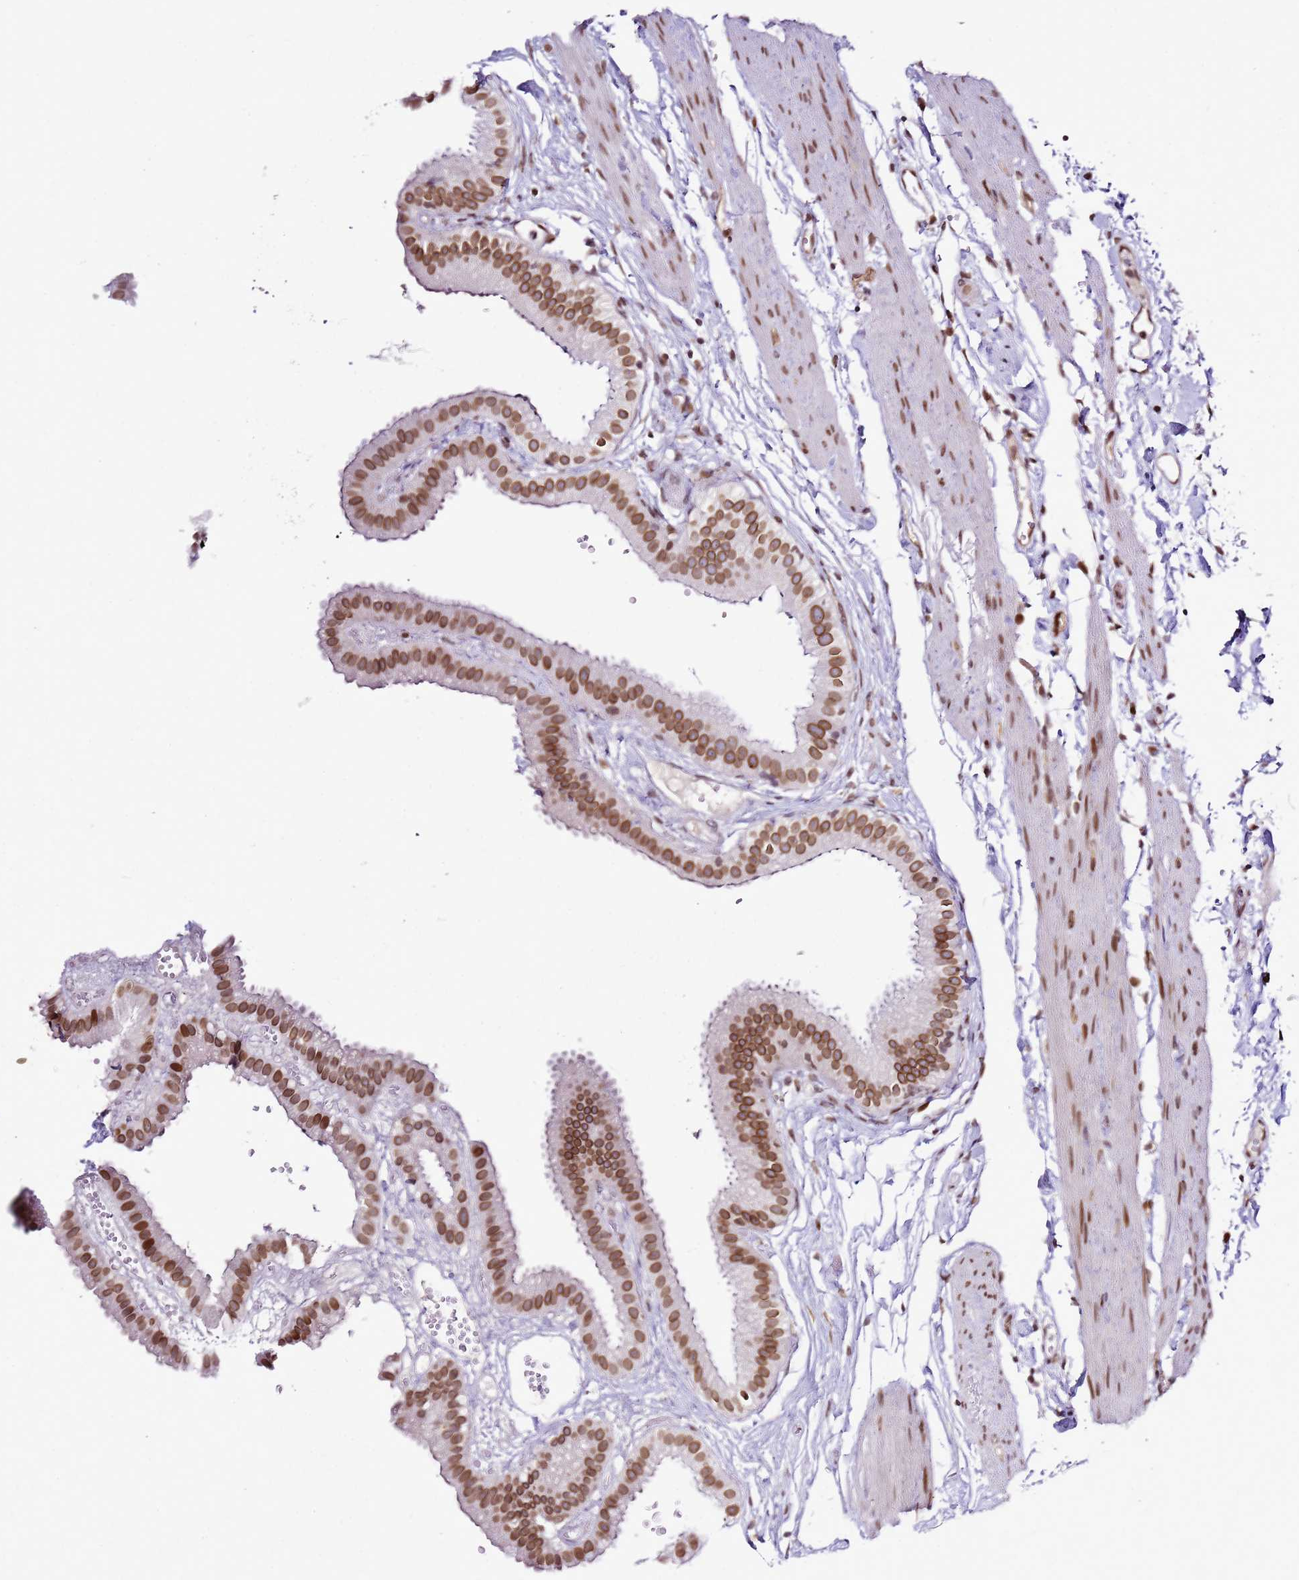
{"staining": {"intensity": "moderate", "quantity": ">75%", "location": "nuclear"}, "tissue": "gallbladder", "cell_type": "Glandular cells", "image_type": "normal", "snomed": [{"axis": "morphology", "description": "Normal tissue, NOS"}, {"axis": "topography", "description": "Gallbladder"}], "caption": "Glandular cells reveal moderate nuclear expression in approximately >75% of cells in benign gallbladder.", "gene": "POU6F1", "patient": {"sex": "female", "age": 61}}